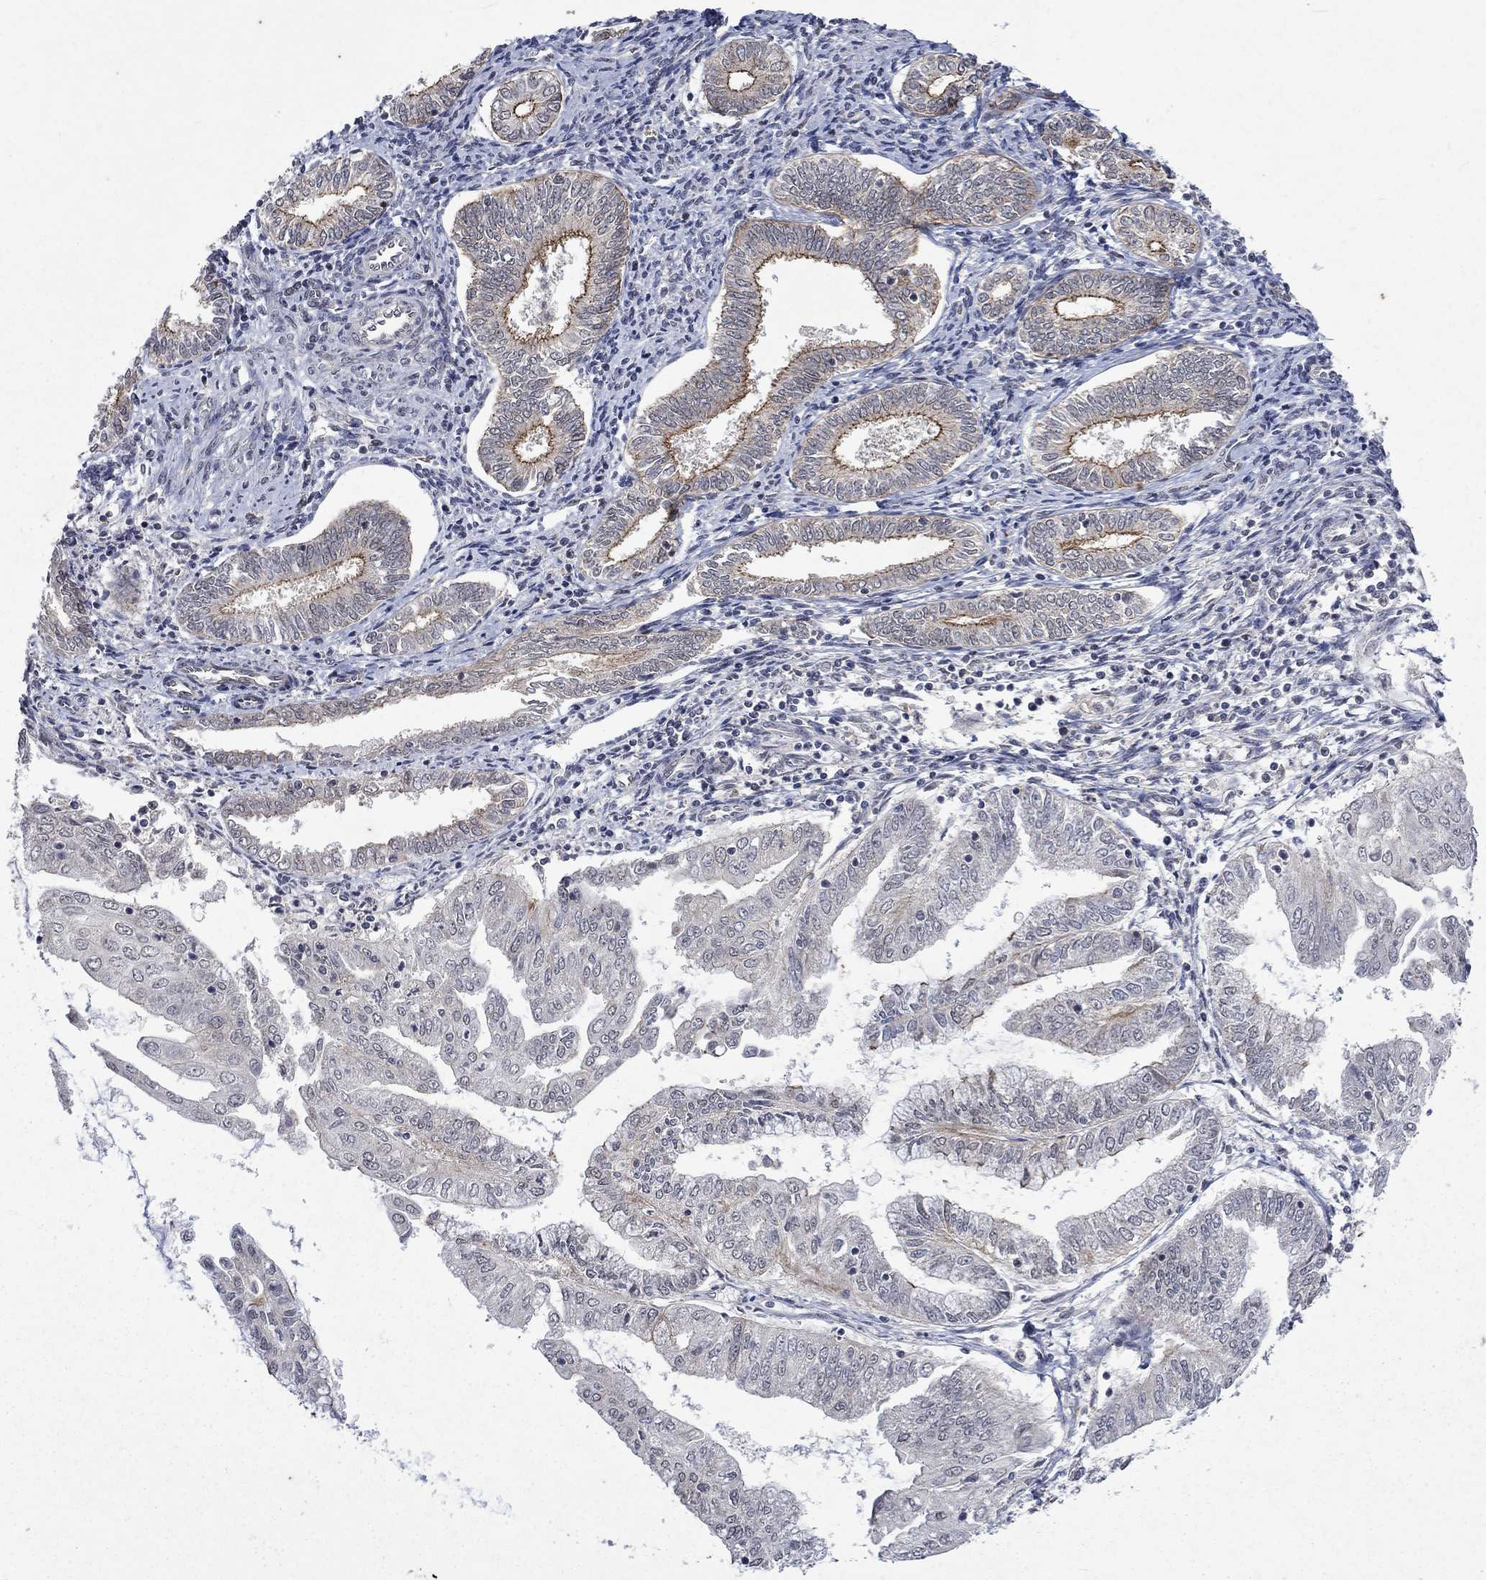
{"staining": {"intensity": "strong", "quantity": "<25%", "location": "cytoplasmic/membranous"}, "tissue": "endometrial cancer", "cell_type": "Tumor cells", "image_type": "cancer", "snomed": [{"axis": "morphology", "description": "Adenocarcinoma, NOS"}, {"axis": "topography", "description": "Endometrium"}], "caption": "Endometrial cancer (adenocarcinoma) stained for a protein (brown) displays strong cytoplasmic/membranous positive staining in approximately <25% of tumor cells.", "gene": "PPP1R9A", "patient": {"sex": "female", "age": 56}}